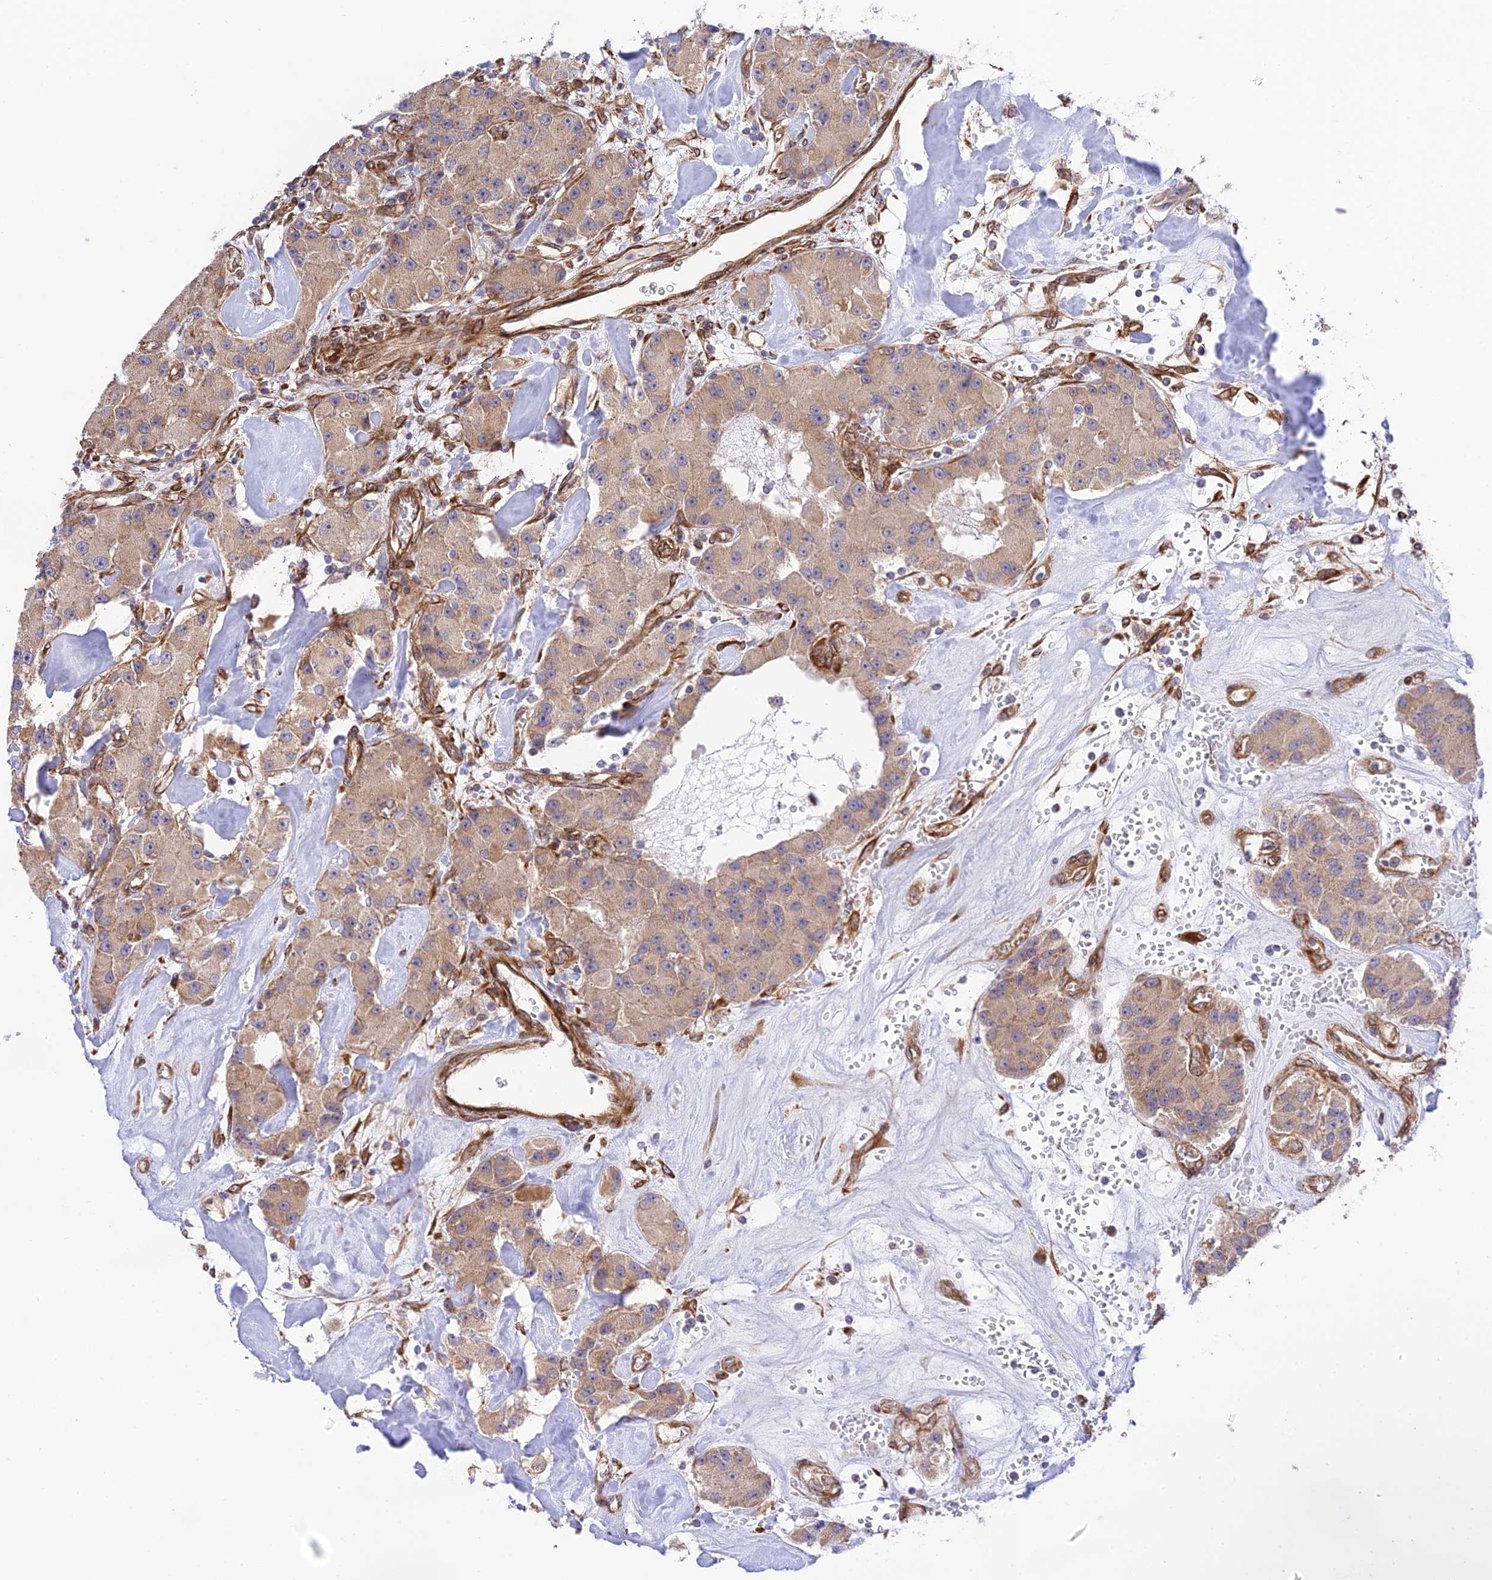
{"staining": {"intensity": "weak", "quantity": "<25%", "location": "cytoplasmic/membranous"}, "tissue": "carcinoid", "cell_type": "Tumor cells", "image_type": "cancer", "snomed": [{"axis": "morphology", "description": "Carcinoid, malignant, NOS"}, {"axis": "topography", "description": "Pancreas"}], "caption": "Malignant carcinoid stained for a protein using IHC reveals no staining tumor cells.", "gene": "EXOC3L4", "patient": {"sex": "male", "age": 41}}